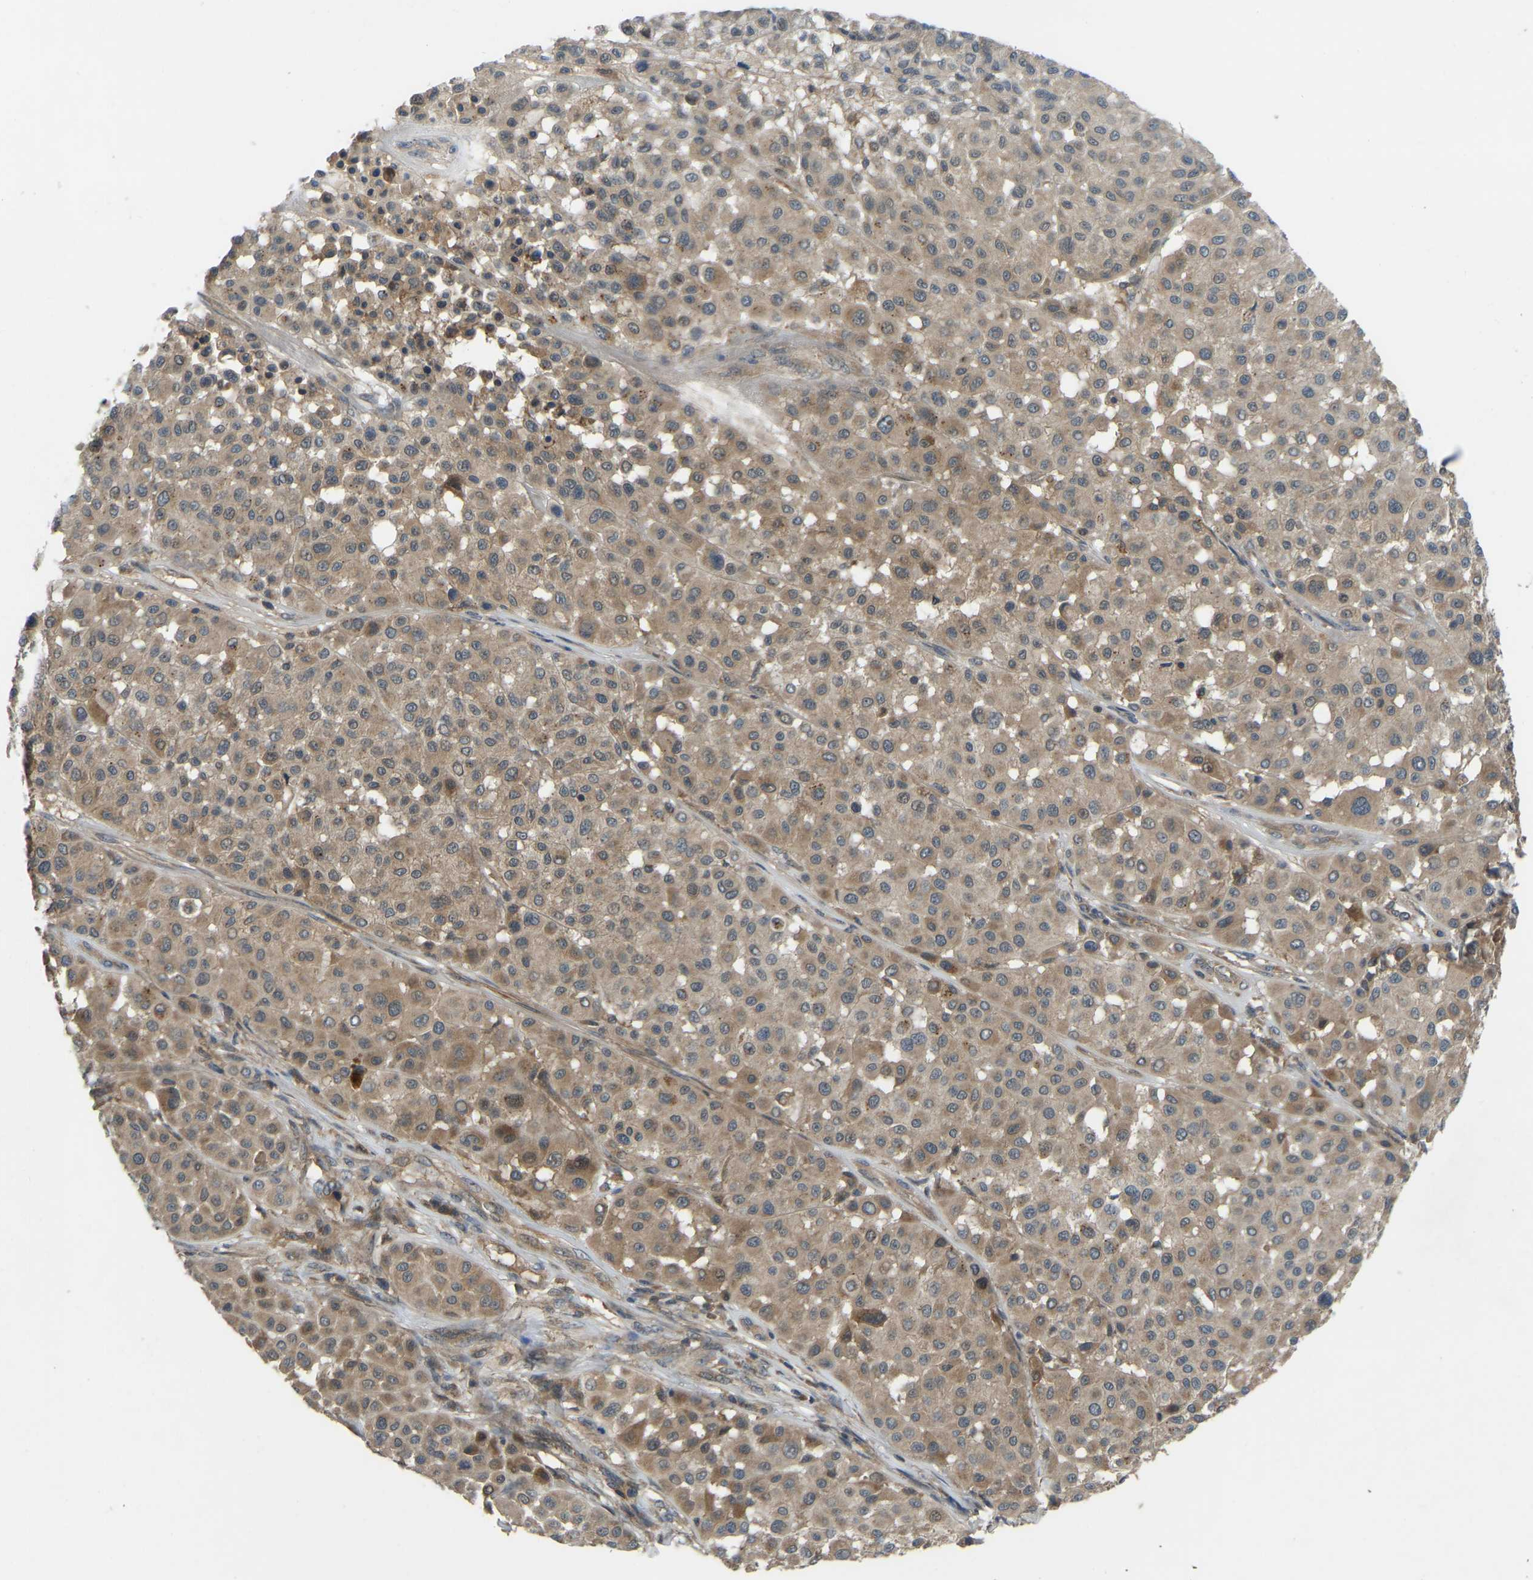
{"staining": {"intensity": "moderate", "quantity": "25%-75%", "location": "cytoplasmic/membranous"}, "tissue": "melanoma", "cell_type": "Tumor cells", "image_type": "cancer", "snomed": [{"axis": "morphology", "description": "Malignant melanoma, Metastatic site"}, {"axis": "topography", "description": "Soft tissue"}], "caption": "Human malignant melanoma (metastatic site) stained with a brown dye displays moderate cytoplasmic/membranous positive expression in approximately 25%-75% of tumor cells.", "gene": "ZNF71", "patient": {"sex": "male", "age": 41}}